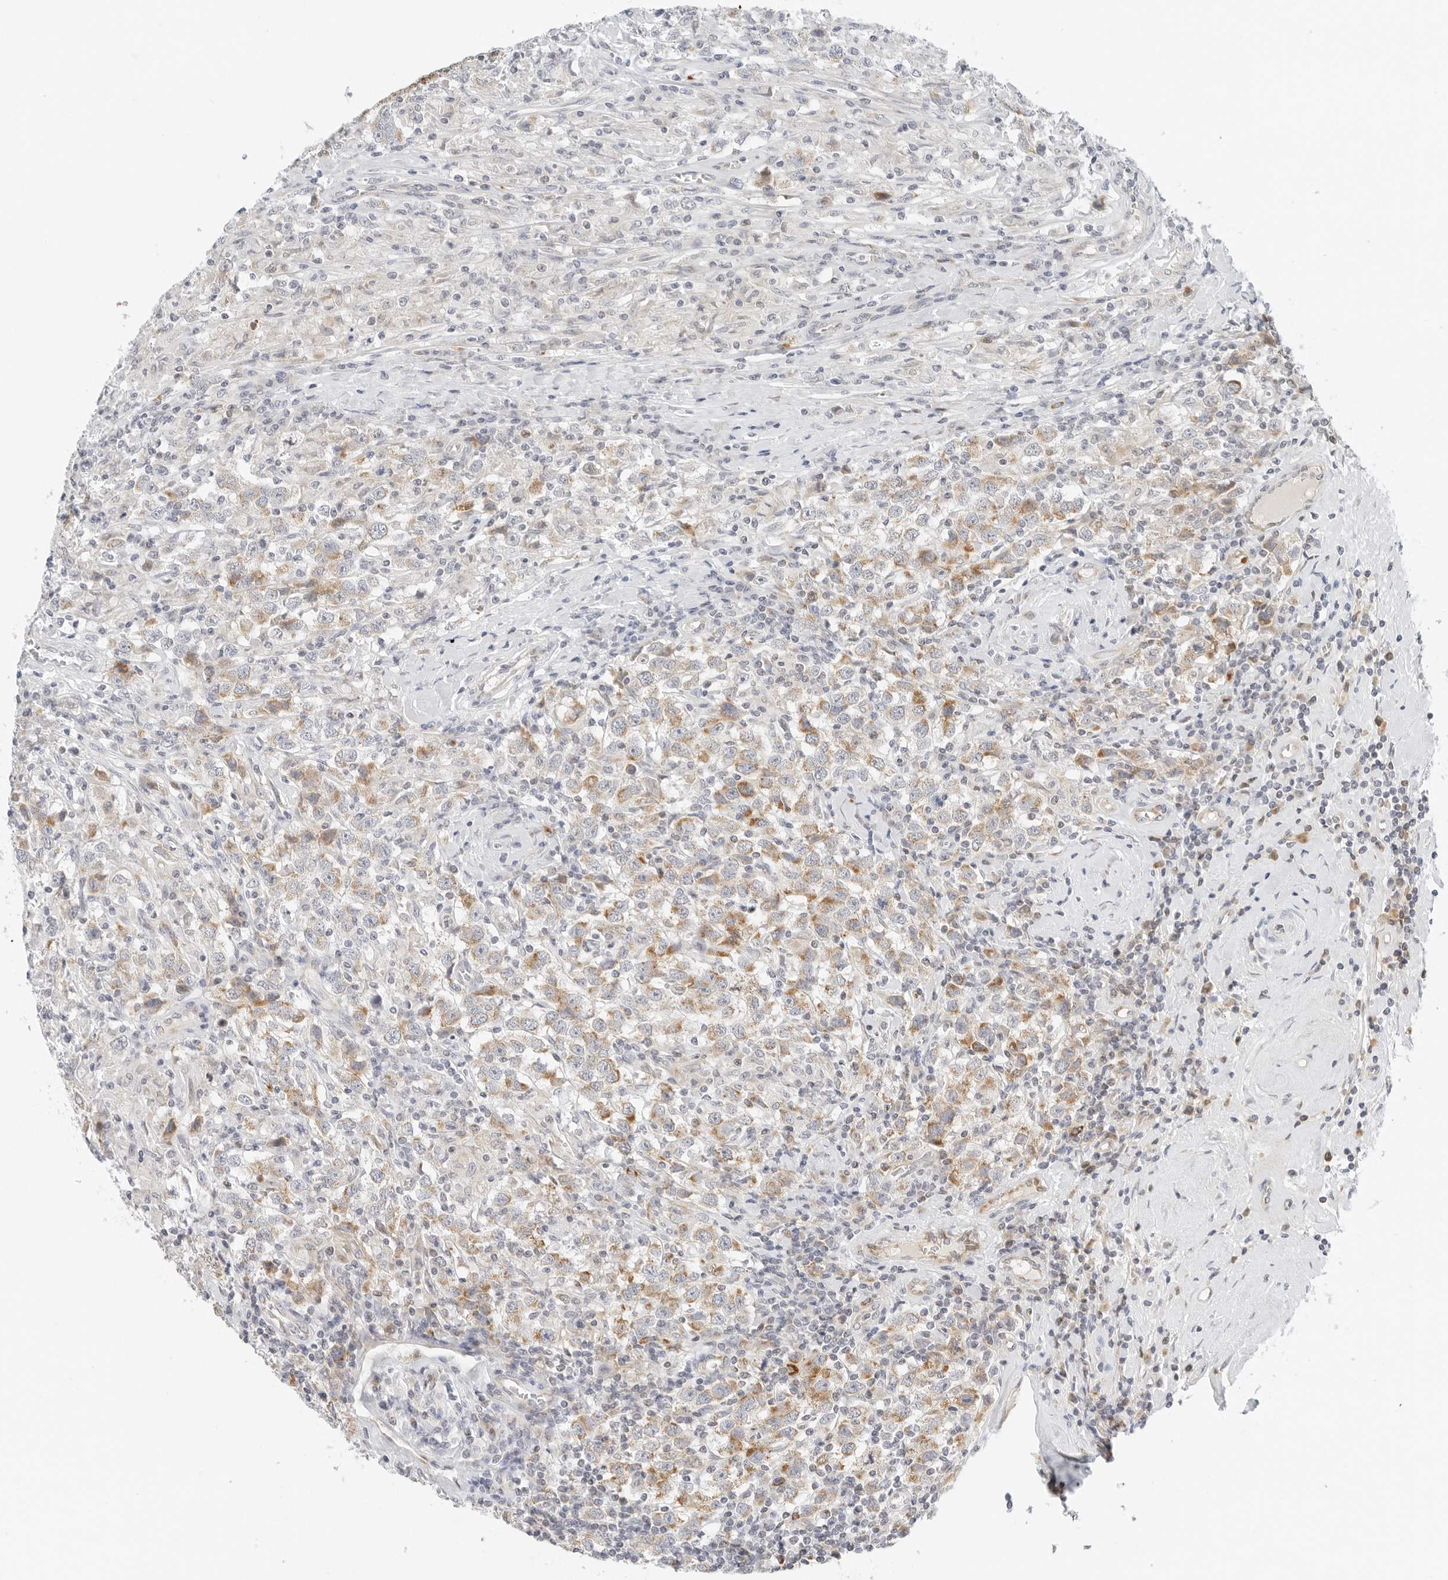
{"staining": {"intensity": "moderate", "quantity": "25%-75%", "location": "cytoplasmic/membranous"}, "tissue": "testis cancer", "cell_type": "Tumor cells", "image_type": "cancer", "snomed": [{"axis": "morphology", "description": "Seminoma, NOS"}, {"axis": "topography", "description": "Testis"}], "caption": "This image displays immunohistochemistry (IHC) staining of human testis cancer, with medium moderate cytoplasmic/membranous expression in approximately 25%-75% of tumor cells.", "gene": "RC3H1", "patient": {"sex": "male", "age": 41}}